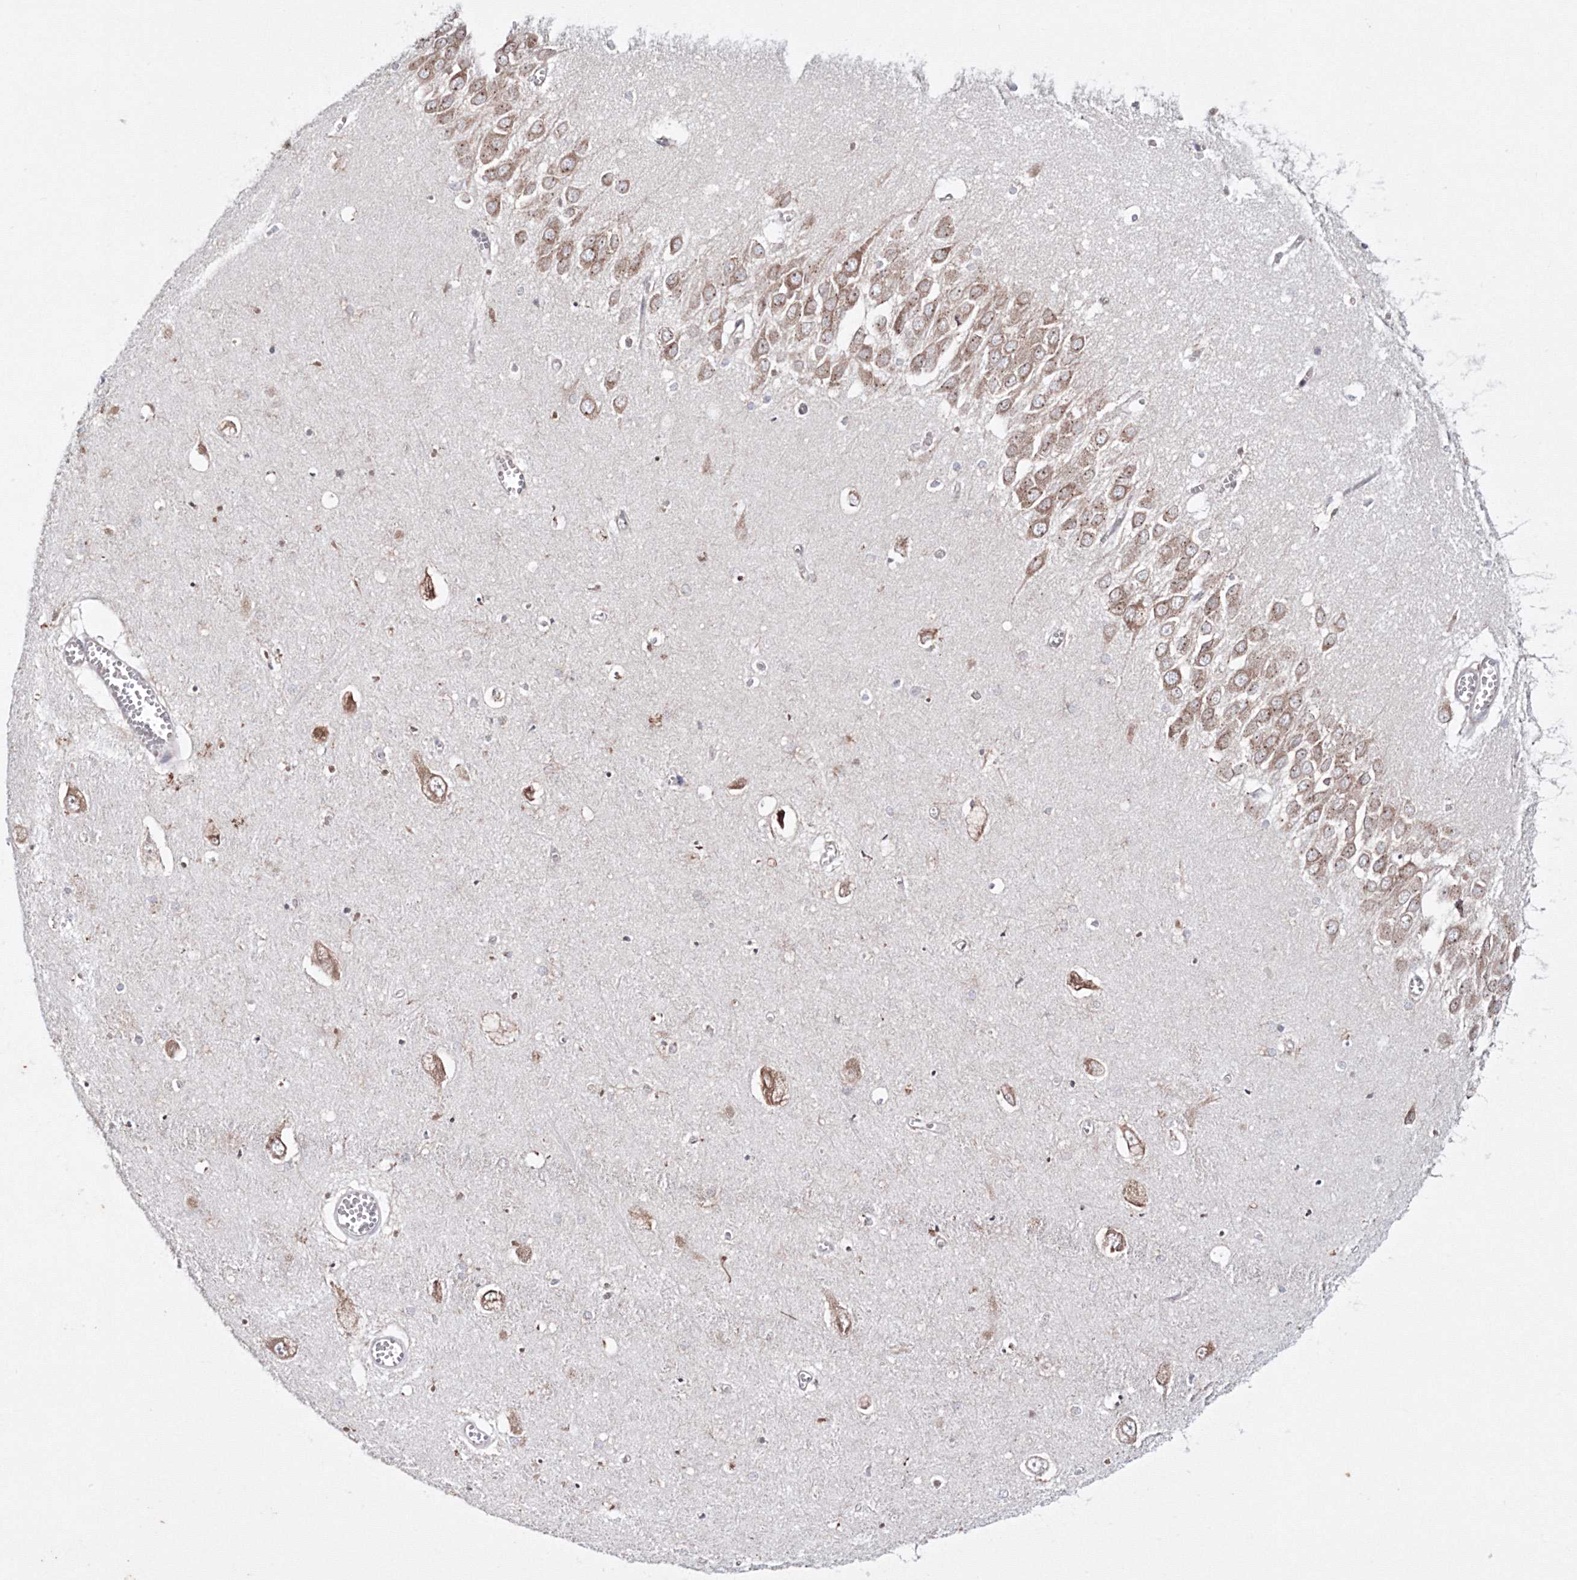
{"staining": {"intensity": "negative", "quantity": "none", "location": "none"}, "tissue": "hippocampus", "cell_type": "Glial cells", "image_type": "normal", "snomed": [{"axis": "morphology", "description": "Normal tissue, NOS"}, {"axis": "topography", "description": "Hippocampus"}], "caption": "Benign hippocampus was stained to show a protein in brown. There is no significant positivity in glial cells. (Stains: DAB IHC with hematoxylin counter stain, Microscopy: brightfield microscopy at high magnification).", "gene": "ARCN1", "patient": {"sex": "male", "age": 70}}